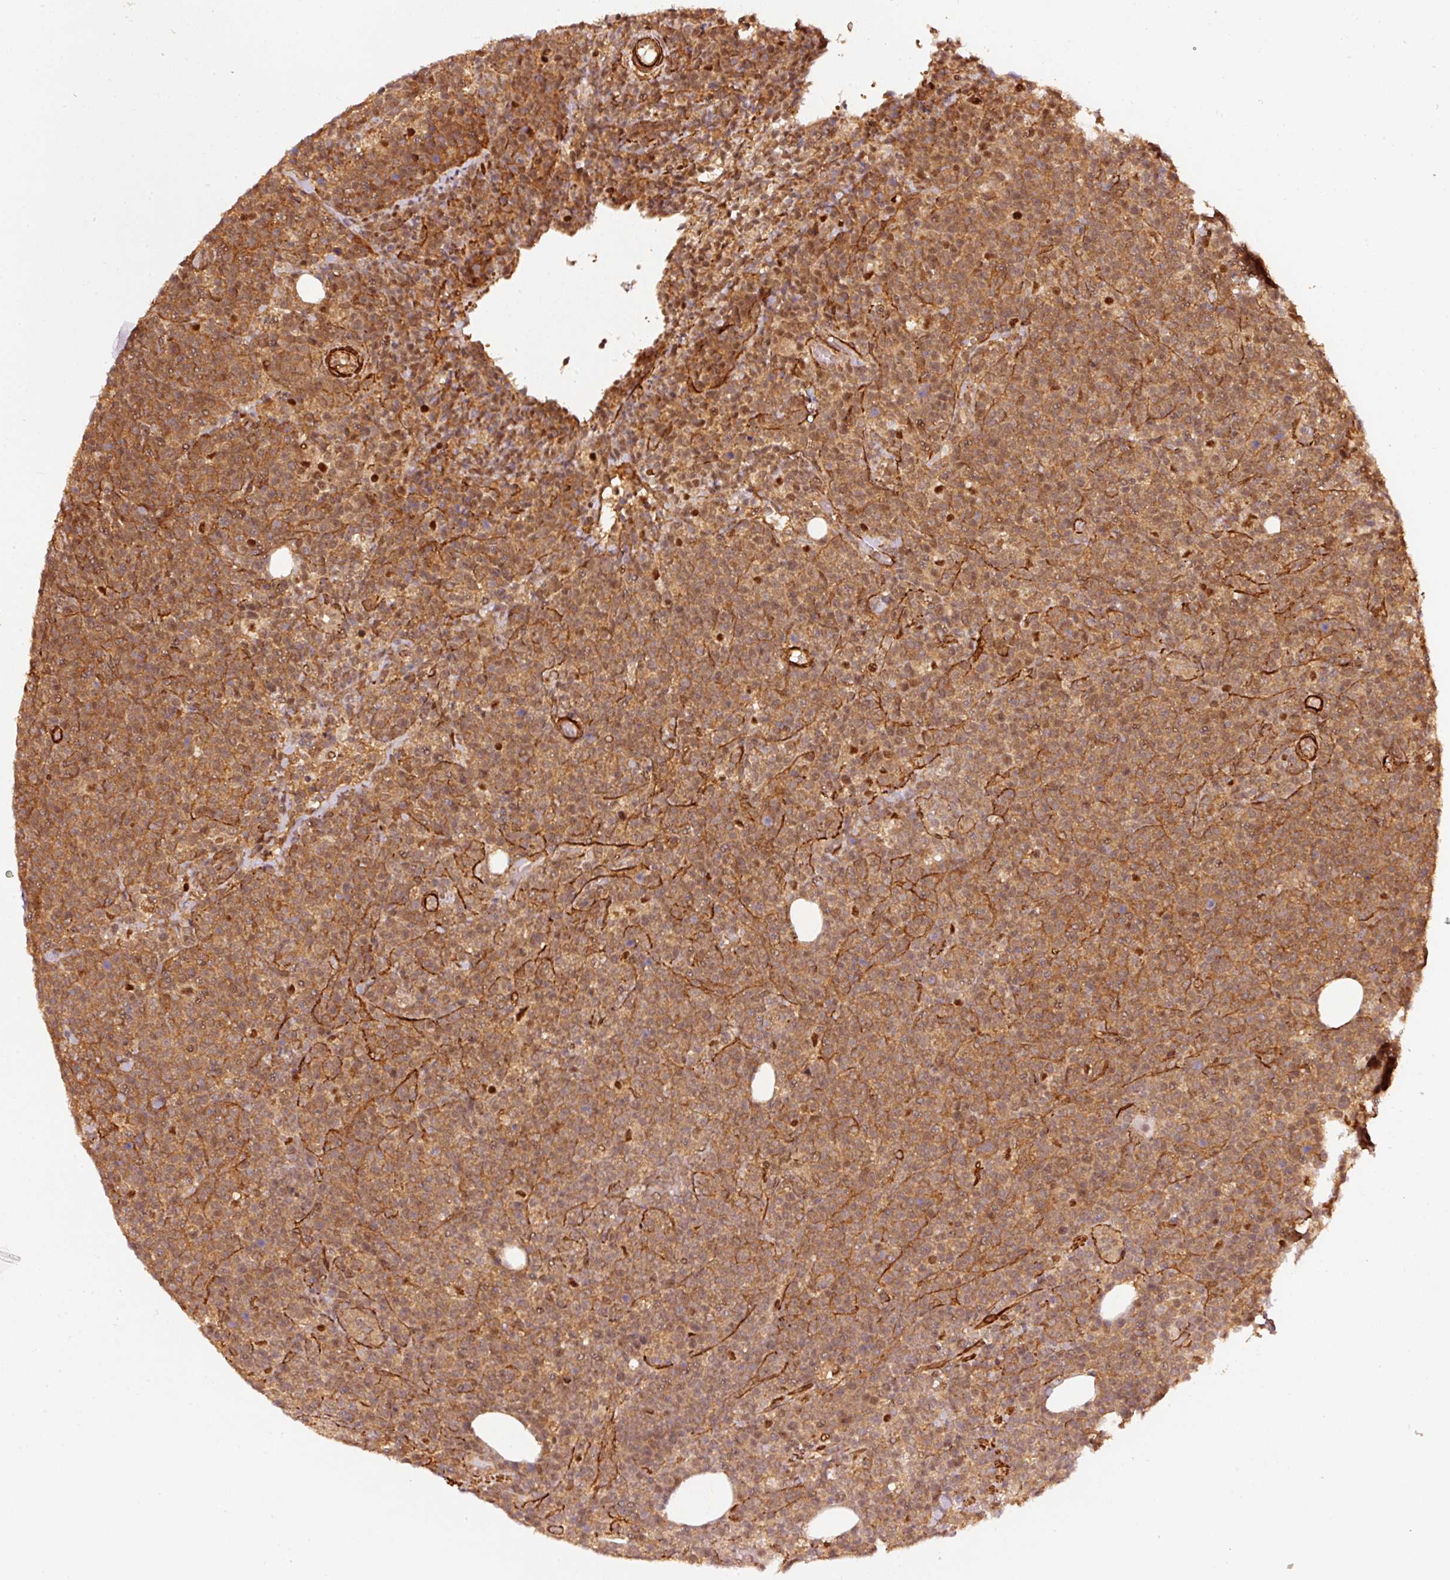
{"staining": {"intensity": "moderate", "quantity": ">75%", "location": "cytoplasmic/membranous,nuclear"}, "tissue": "lymphoma", "cell_type": "Tumor cells", "image_type": "cancer", "snomed": [{"axis": "morphology", "description": "Malignant lymphoma, non-Hodgkin's type, High grade"}, {"axis": "topography", "description": "Lymph node"}], "caption": "High-grade malignant lymphoma, non-Hodgkin's type stained with DAB (3,3'-diaminobenzidine) immunohistochemistry (IHC) displays medium levels of moderate cytoplasmic/membranous and nuclear expression in about >75% of tumor cells.", "gene": "PSMD1", "patient": {"sex": "male", "age": 61}}